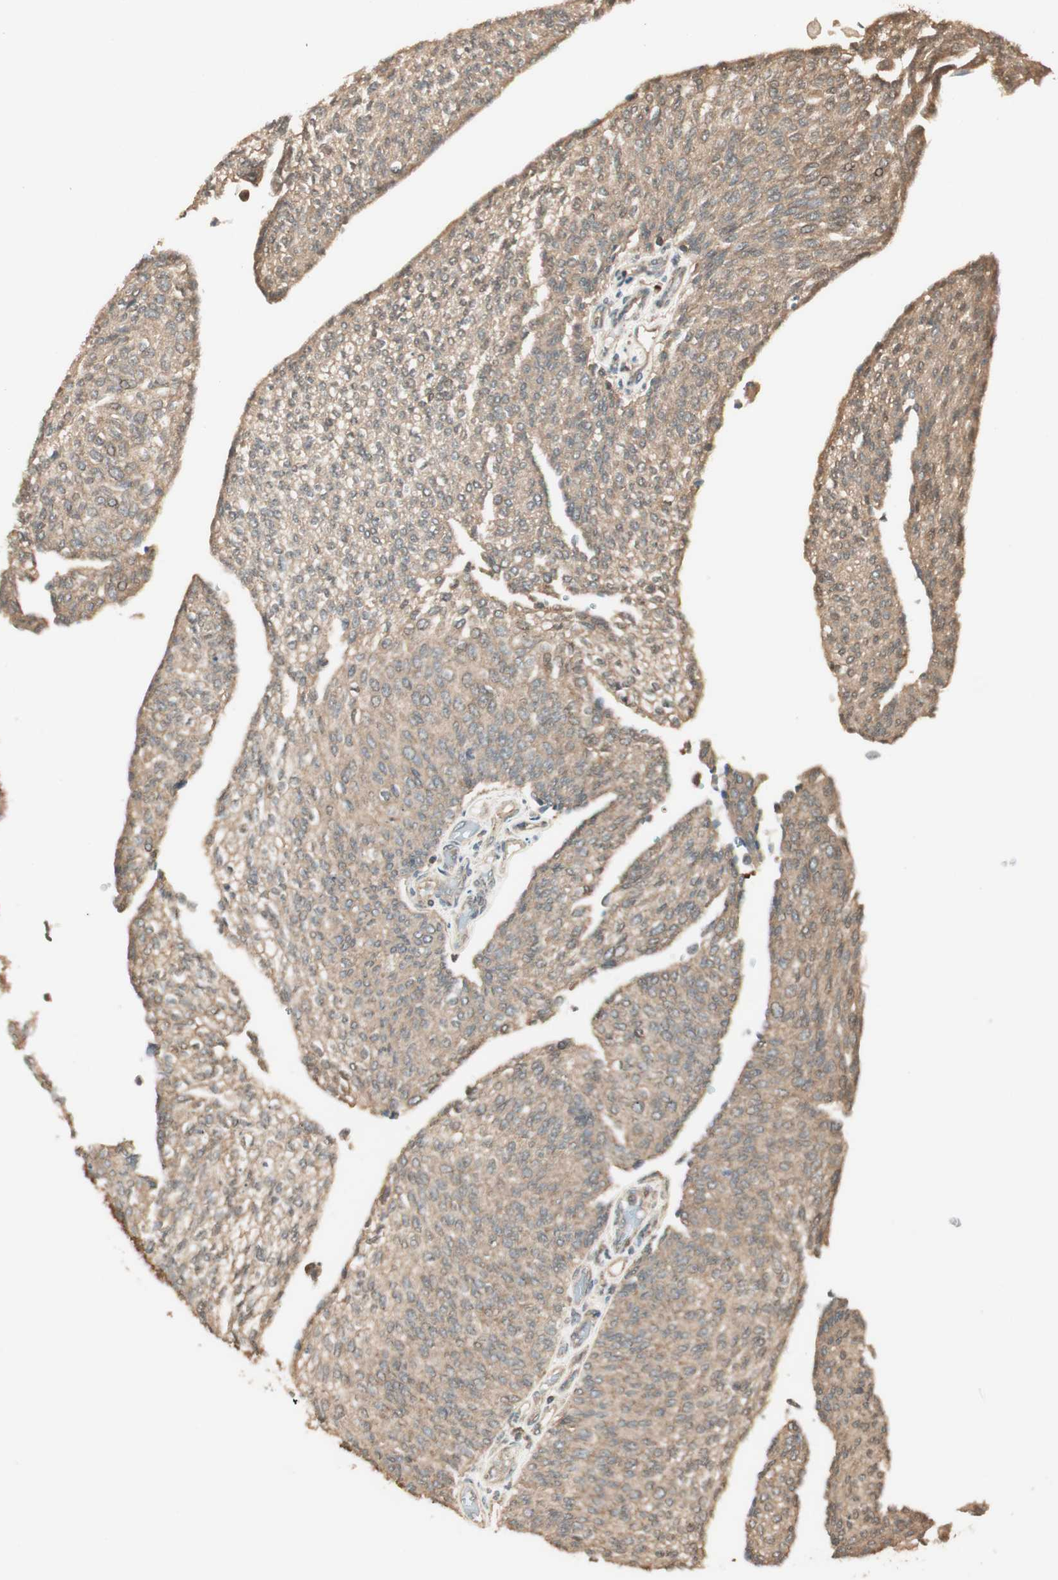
{"staining": {"intensity": "moderate", "quantity": ">75%", "location": "cytoplasmic/membranous"}, "tissue": "urothelial cancer", "cell_type": "Tumor cells", "image_type": "cancer", "snomed": [{"axis": "morphology", "description": "Urothelial carcinoma, Low grade"}, {"axis": "topography", "description": "Urinary bladder"}], "caption": "Moderate cytoplasmic/membranous staining is seen in about >75% of tumor cells in urothelial cancer.", "gene": "CNOT4", "patient": {"sex": "female", "age": 79}}